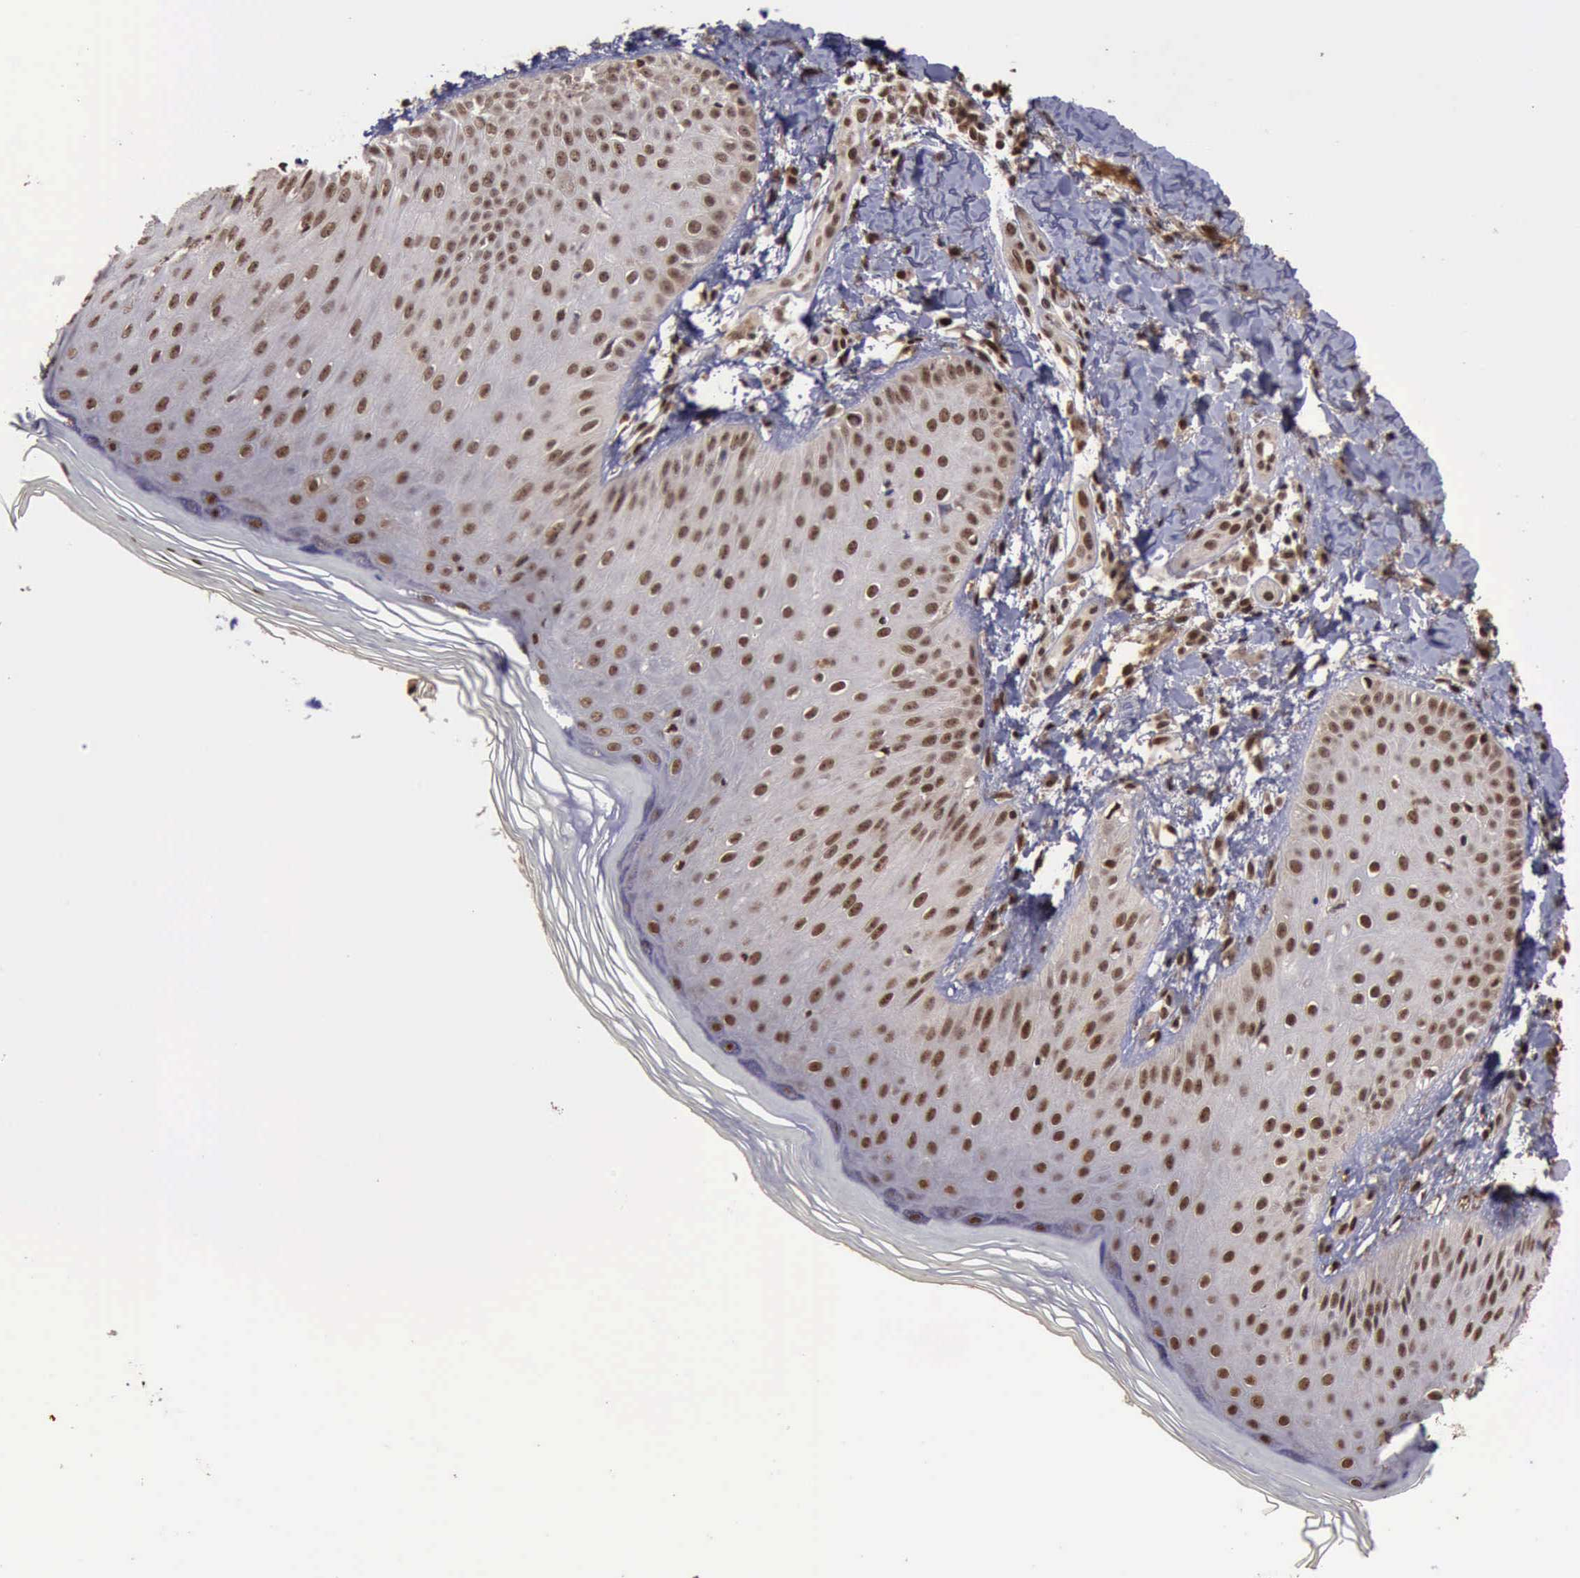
{"staining": {"intensity": "strong", "quantity": ">75%", "location": "cytoplasmic/membranous,nuclear"}, "tissue": "skin", "cell_type": "Epidermal cells", "image_type": "normal", "snomed": [{"axis": "morphology", "description": "Normal tissue, NOS"}, {"axis": "morphology", "description": "Inflammation, NOS"}, {"axis": "topography", "description": "Soft tissue"}, {"axis": "topography", "description": "Anal"}], "caption": "Epidermal cells display high levels of strong cytoplasmic/membranous,nuclear positivity in approximately >75% of cells in normal human skin. Using DAB (3,3'-diaminobenzidine) (brown) and hematoxylin (blue) stains, captured at high magnification using brightfield microscopy.", "gene": "TRMT2A", "patient": {"sex": "female", "age": 15}}